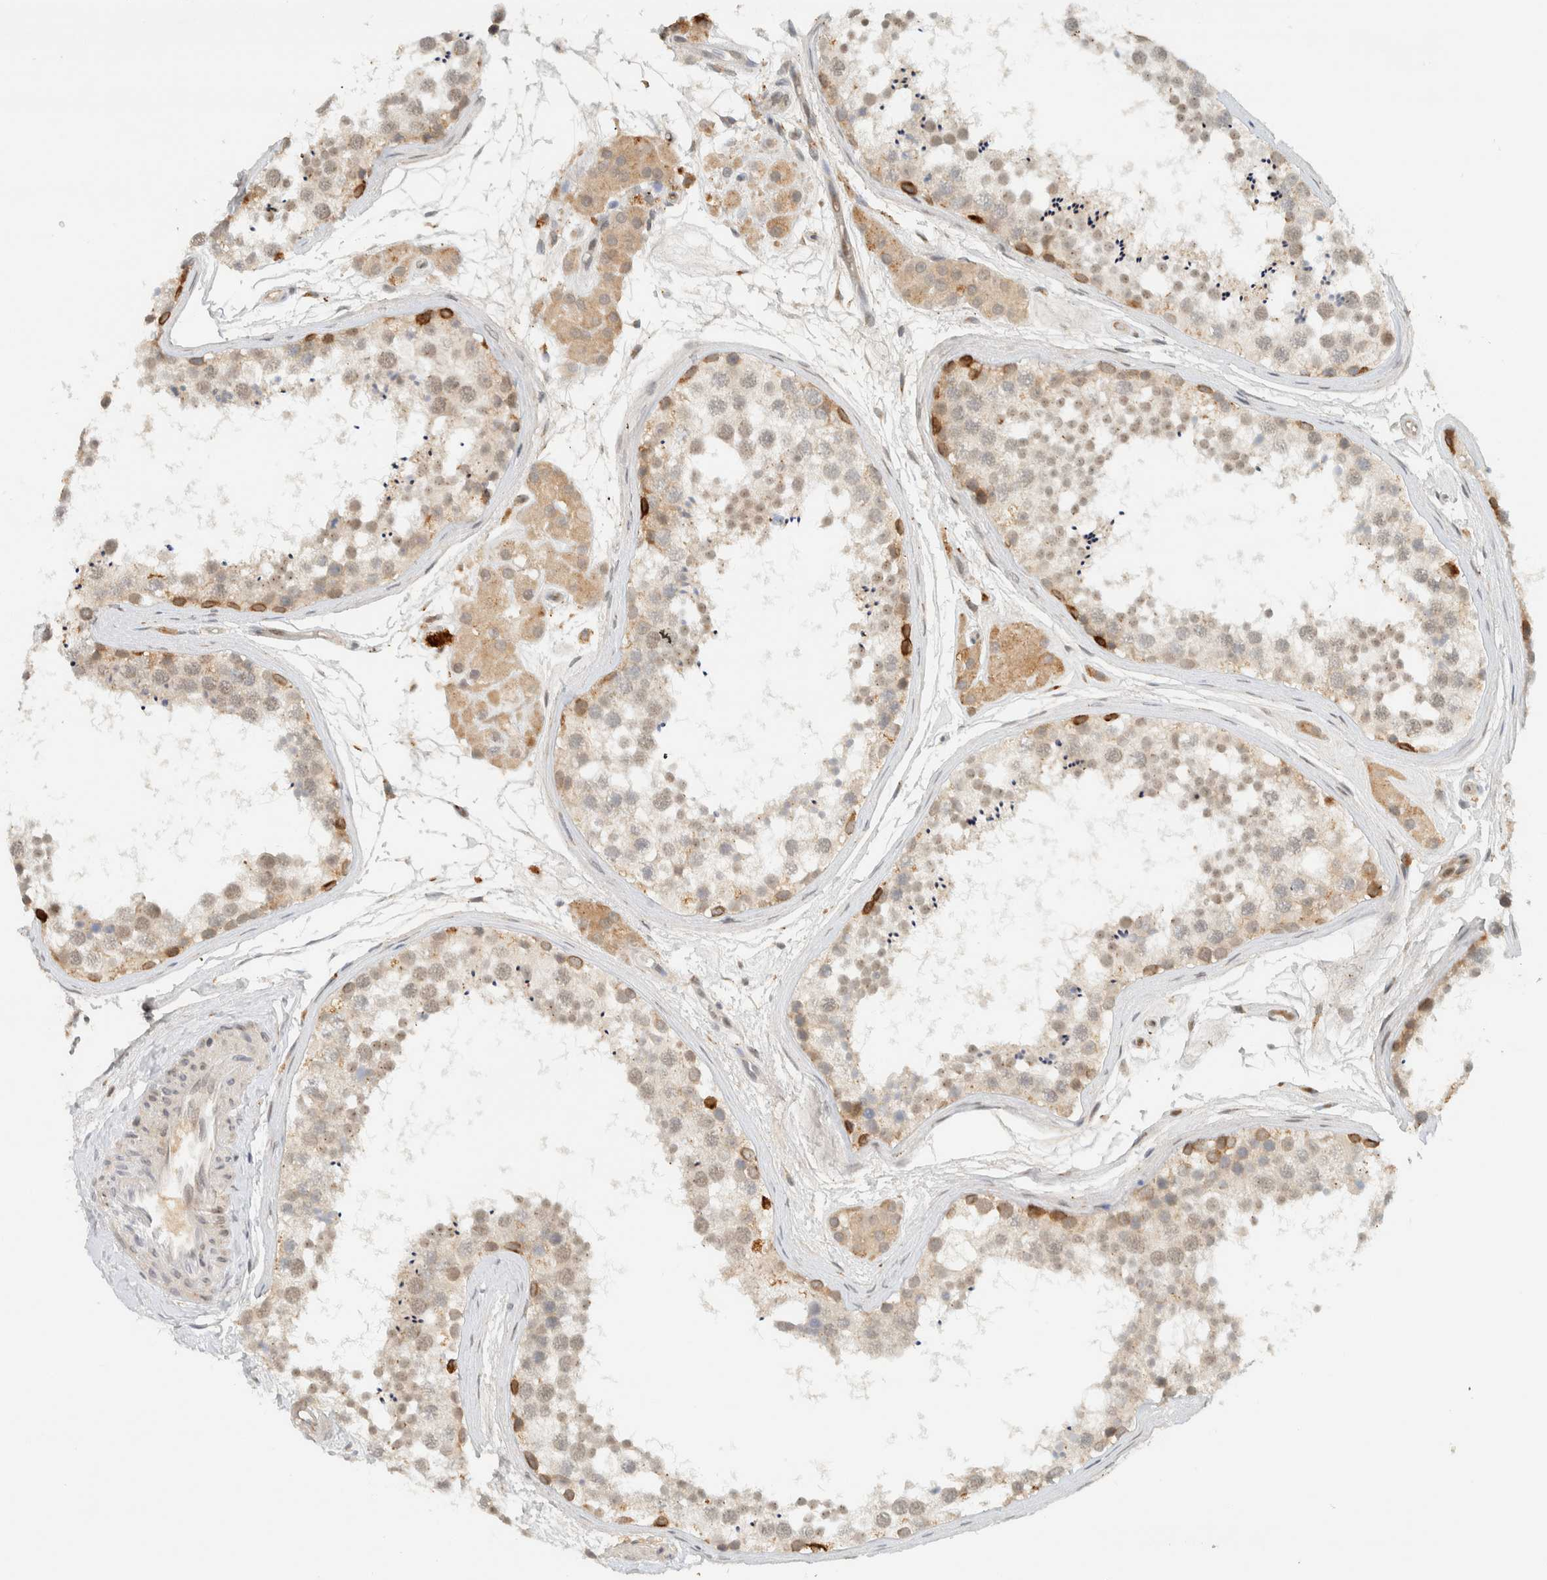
{"staining": {"intensity": "strong", "quantity": "<25%", "location": "cytoplasmic/membranous"}, "tissue": "testis", "cell_type": "Cells in seminiferous ducts", "image_type": "normal", "snomed": [{"axis": "morphology", "description": "Normal tissue, NOS"}, {"axis": "topography", "description": "Testis"}], "caption": "Normal testis was stained to show a protein in brown. There is medium levels of strong cytoplasmic/membranous expression in about <25% of cells in seminiferous ducts.", "gene": "ITPRID1", "patient": {"sex": "male", "age": 56}}